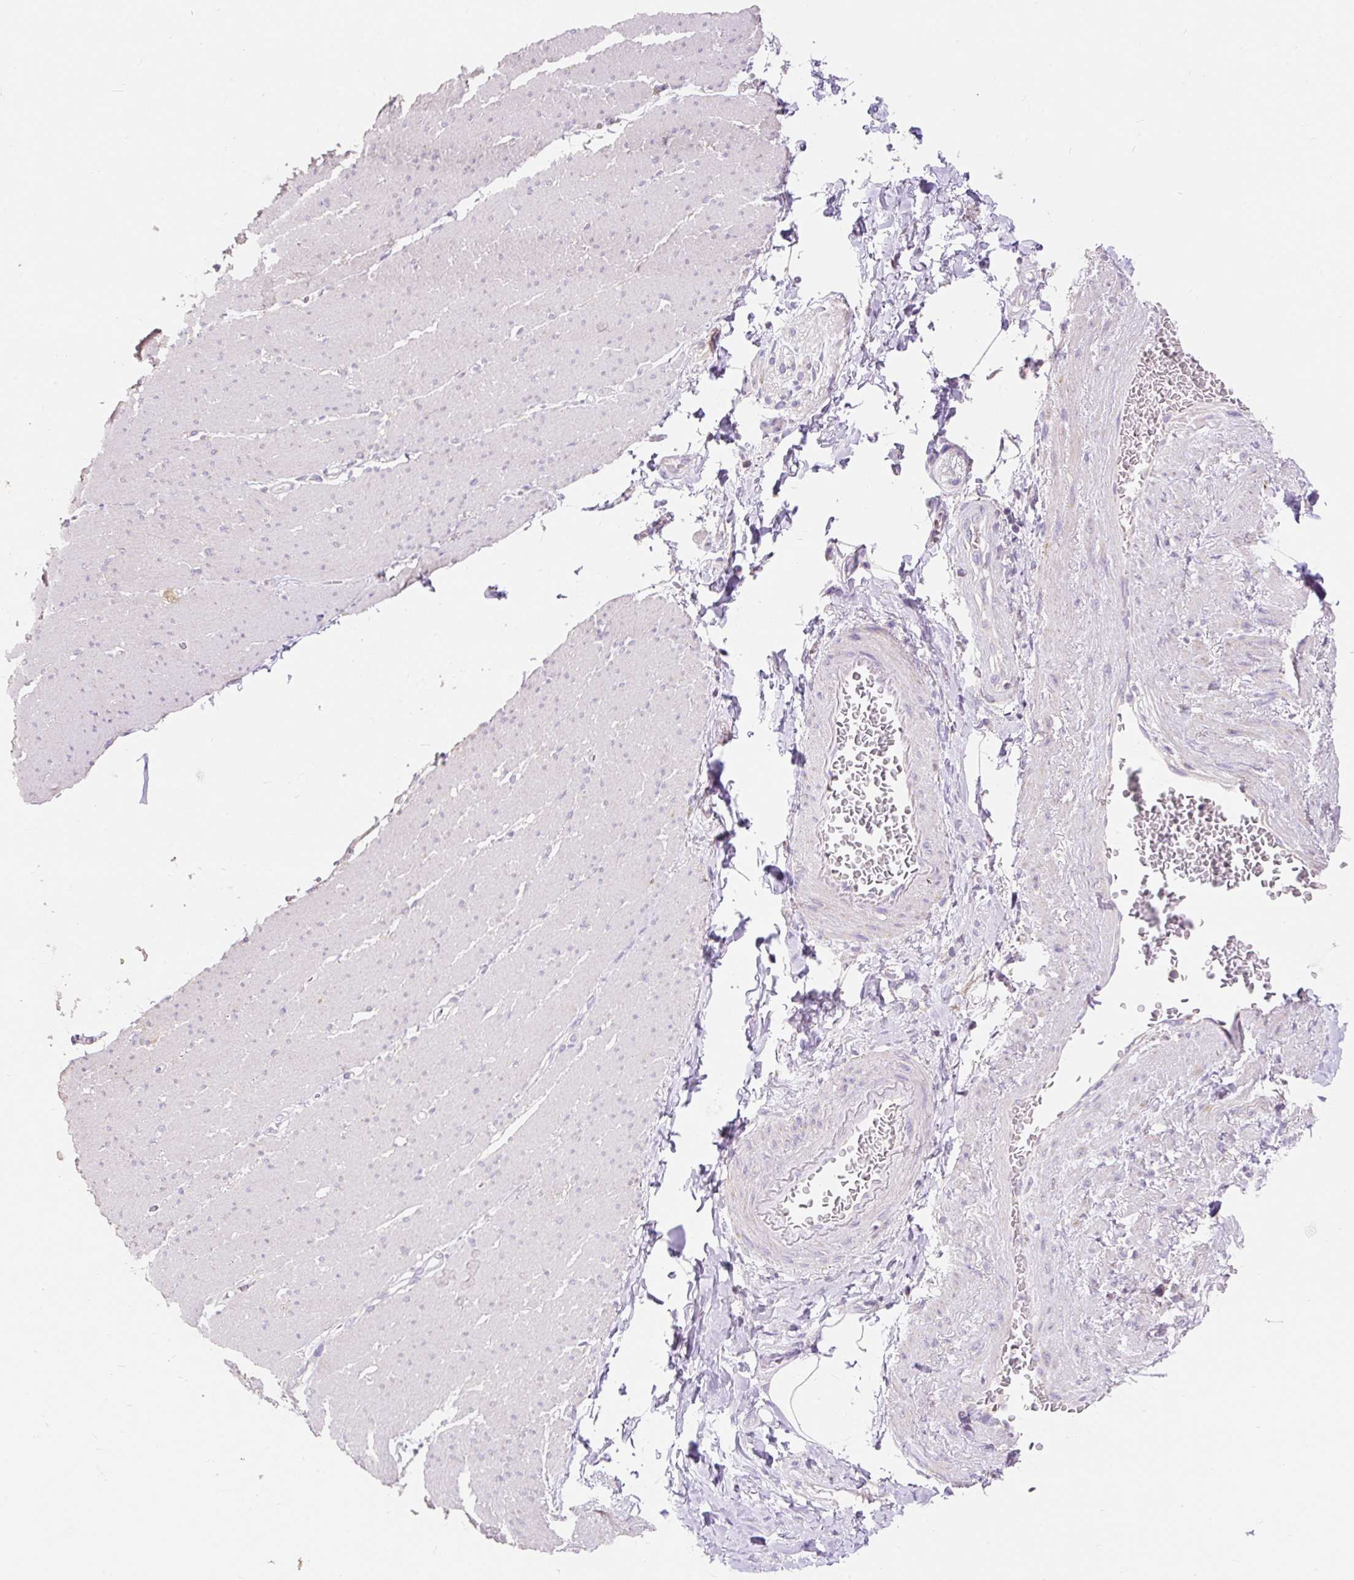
{"staining": {"intensity": "negative", "quantity": "none", "location": "none"}, "tissue": "smooth muscle", "cell_type": "Smooth muscle cells", "image_type": "normal", "snomed": [{"axis": "morphology", "description": "Normal tissue, NOS"}, {"axis": "topography", "description": "Smooth muscle"}, {"axis": "topography", "description": "Rectum"}], "caption": "Immunohistochemistry image of normal smooth muscle: smooth muscle stained with DAB demonstrates no significant protein staining in smooth muscle cells.", "gene": "PMAIP1", "patient": {"sex": "male", "age": 53}}